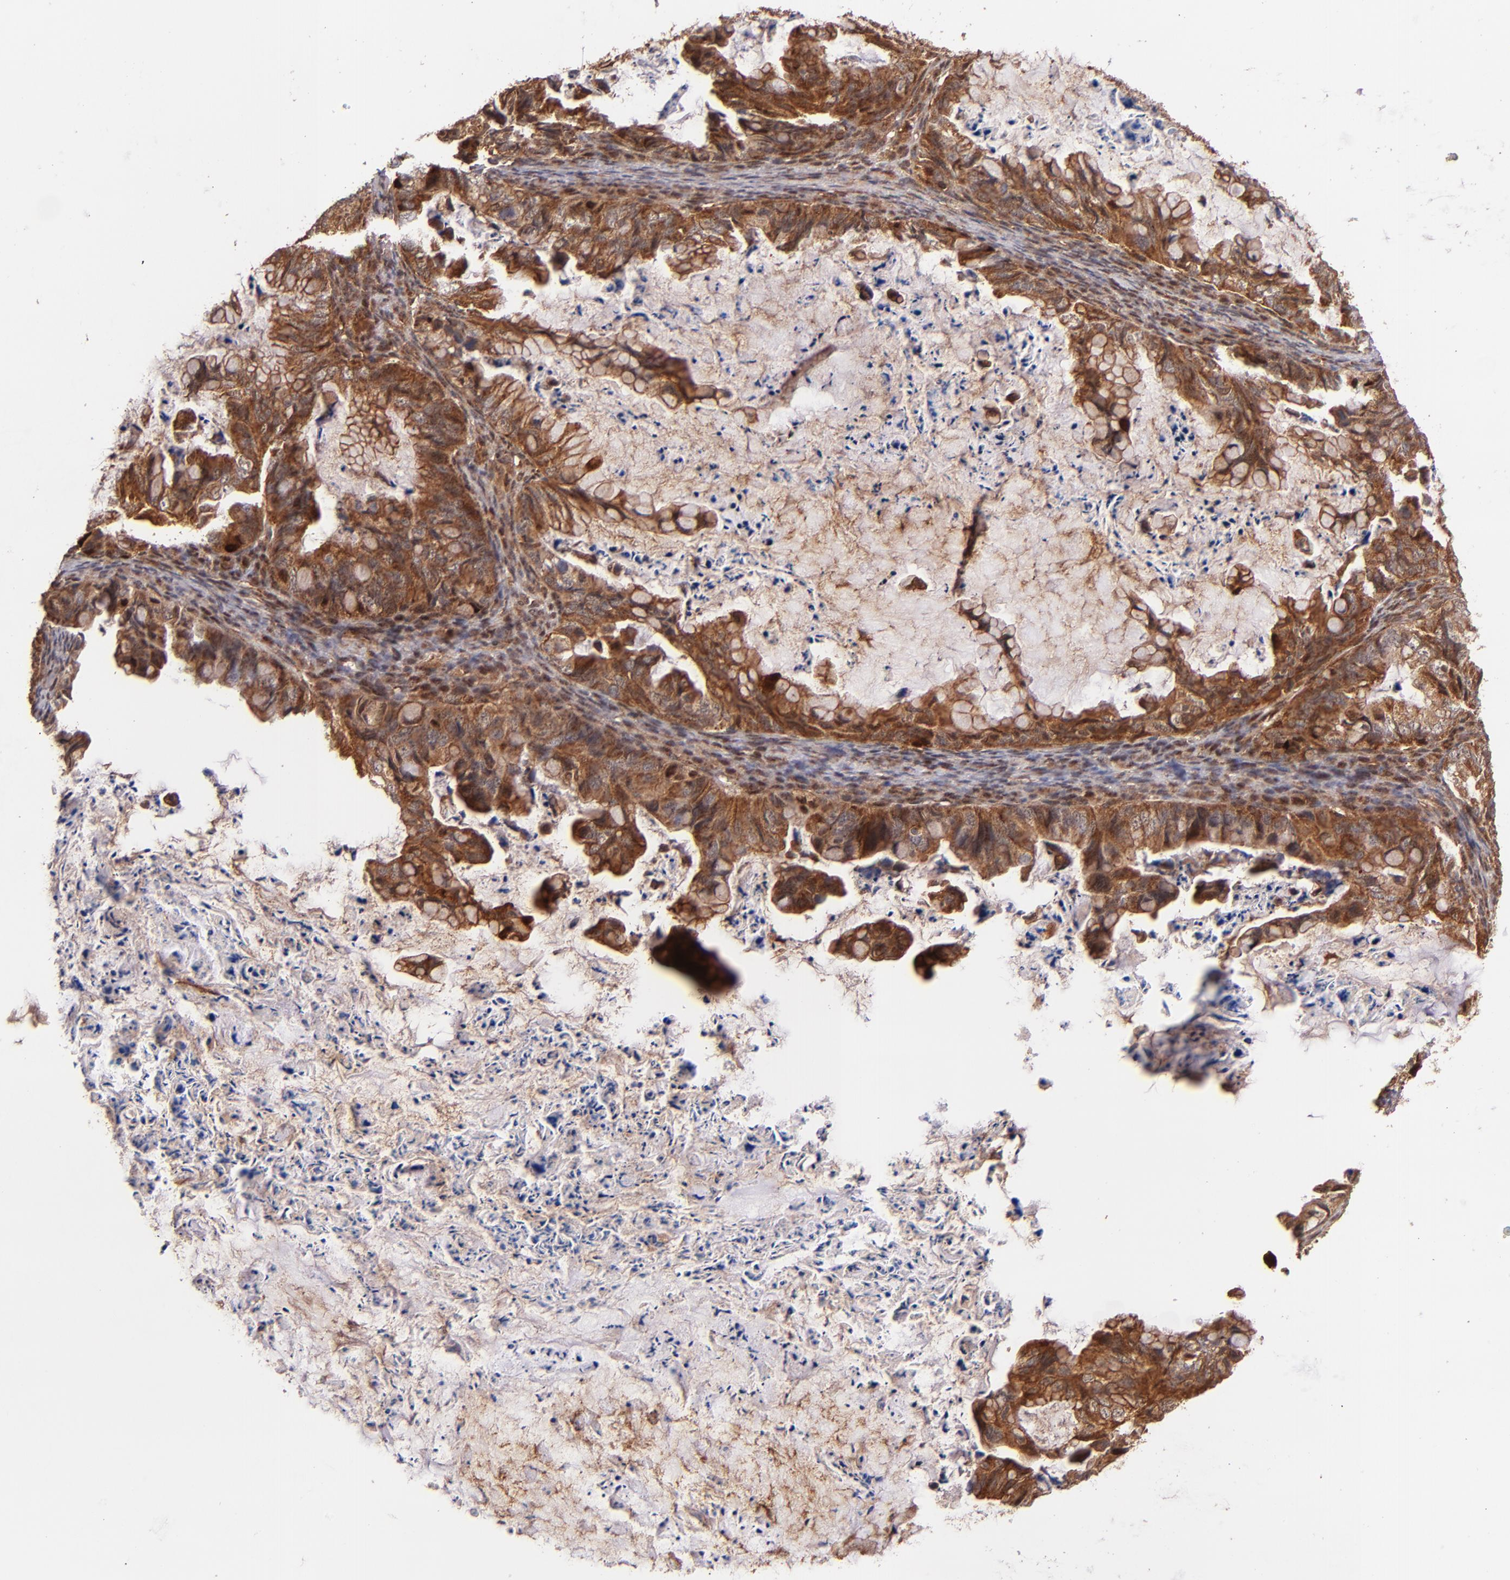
{"staining": {"intensity": "strong", "quantity": ">75%", "location": "cytoplasmic/membranous"}, "tissue": "ovarian cancer", "cell_type": "Tumor cells", "image_type": "cancer", "snomed": [{"axis": "morphology", "description": "Cystadenocarcinoma, mucinous, NOS"}, {"axis": "topography", "description": "Ovary"}], "caption": "IHC (DAB) staining of ovarian mucinous cystadenocarcinoma reveals strong cytoplasmic/membranous protein positivity in about >75% of tumor cells.", "gene": "STX8", "patient": {"sex": "female", "age": 36}}